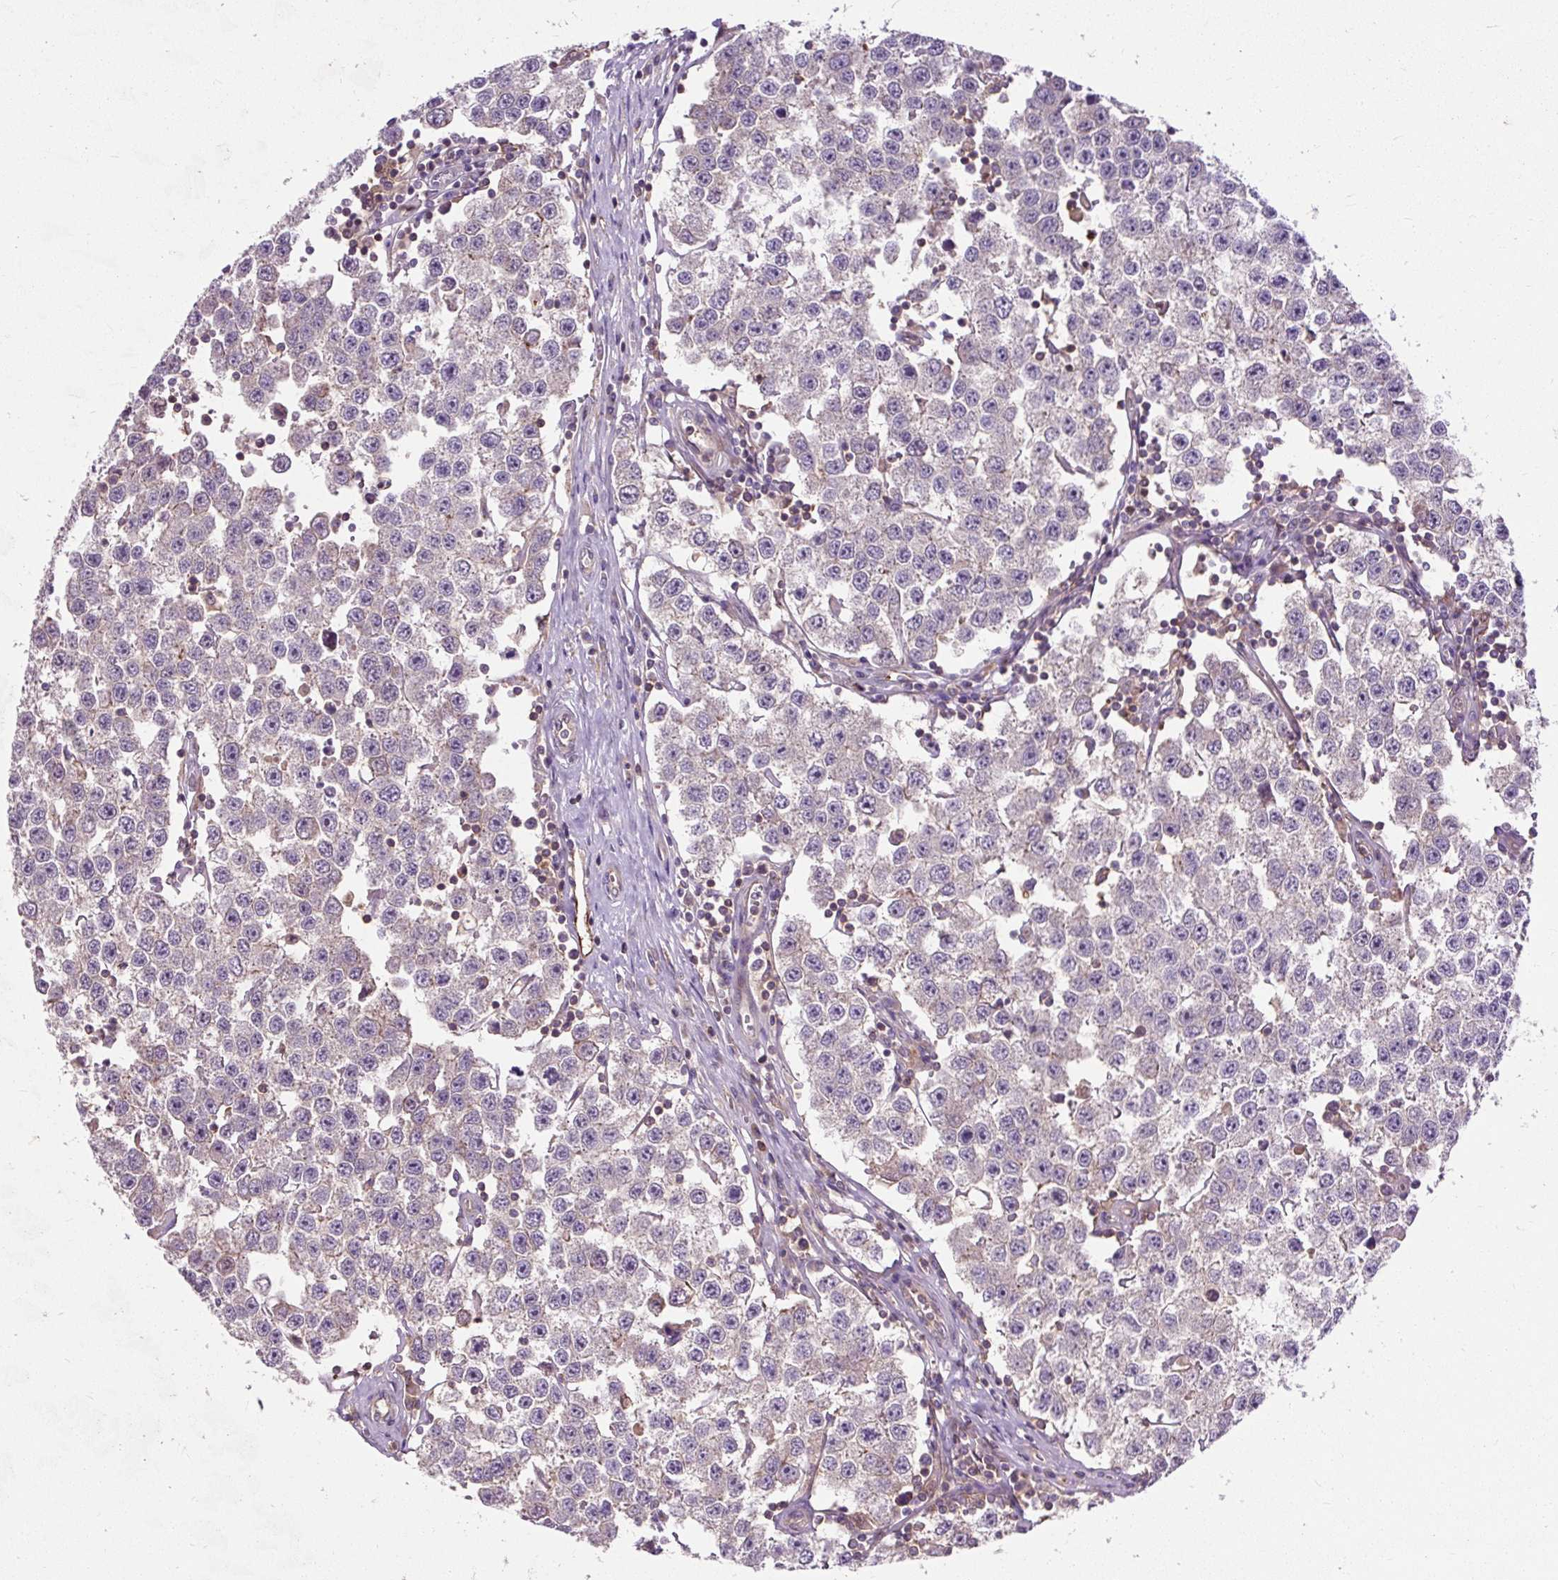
{"staining": {"intensity": "negative", "quantity": "none", "location": "none"}, "tissue": "testis cancer", "cell_type": "Tumor cells", "image_type": "cancer", "snomed": [{"axis": "morphology", "description": "Seminoma, NOS"}, {"axis": "topography", "description": "Testis"}], "caption": "Tumor cells show no significant protein expression in testis cancer.", "gene": "PCDHGB3", "patient": {"sex": "male", "age": 34}}